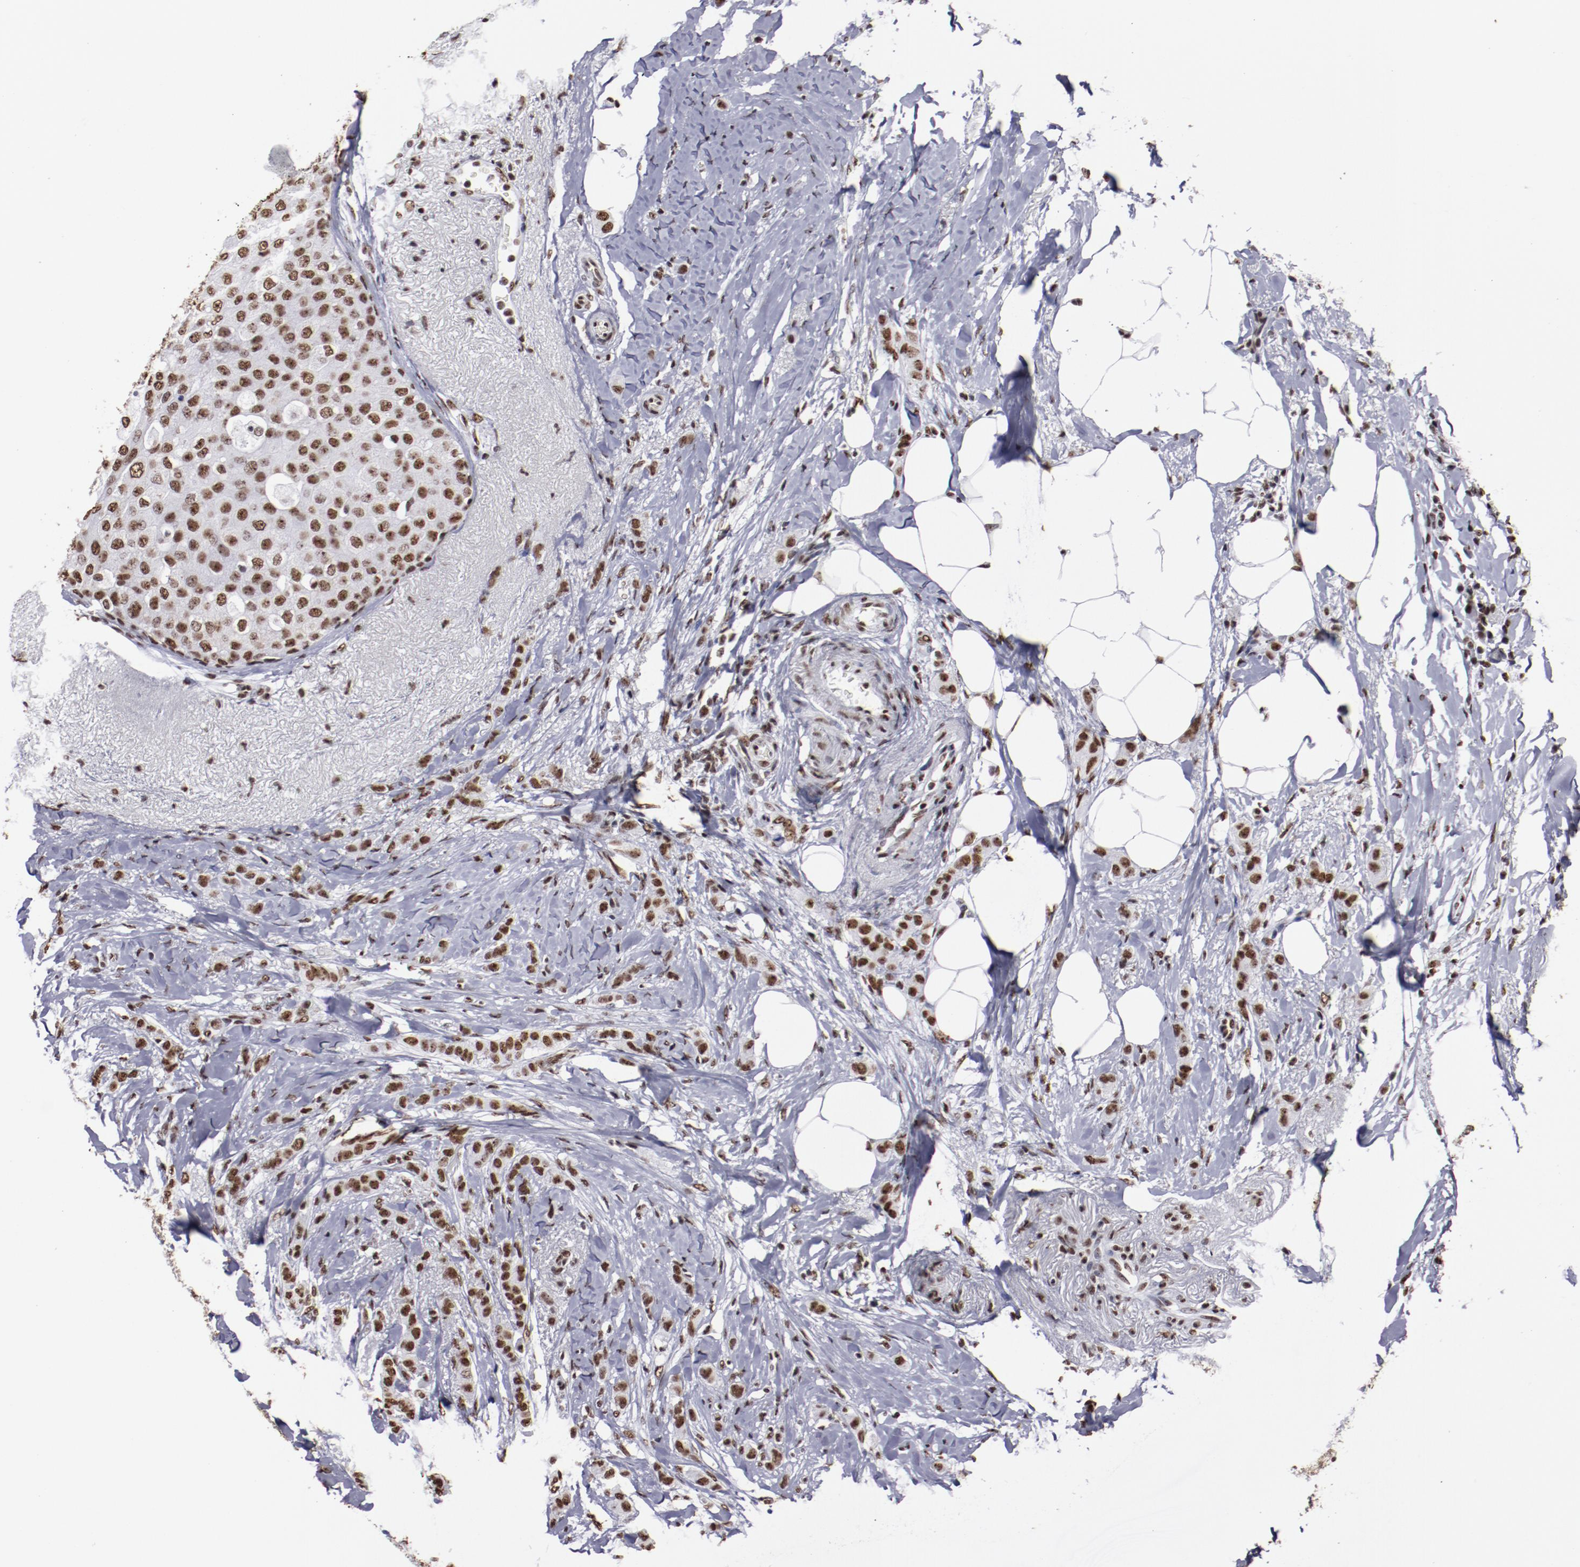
{"staining": {"intensity": "strong", "quantity": ">75%", "location": "nuclear"}, "tissue": "breast cancer", "cell_type": "Tumor cells", "image_type": "cancer", "snomed": [{"axis": "morphology", "description": "Lobular carcinoma"}, {"axis": "topography", "description": "Breast"}], "caption": "Tumor cells demonstrate high levels of strong nuclear expression in about >75% of cells in breast lobular carcinoma.", "gene": "HNRNPA2B1", "patient": {"sex": "female", "age": 55}}